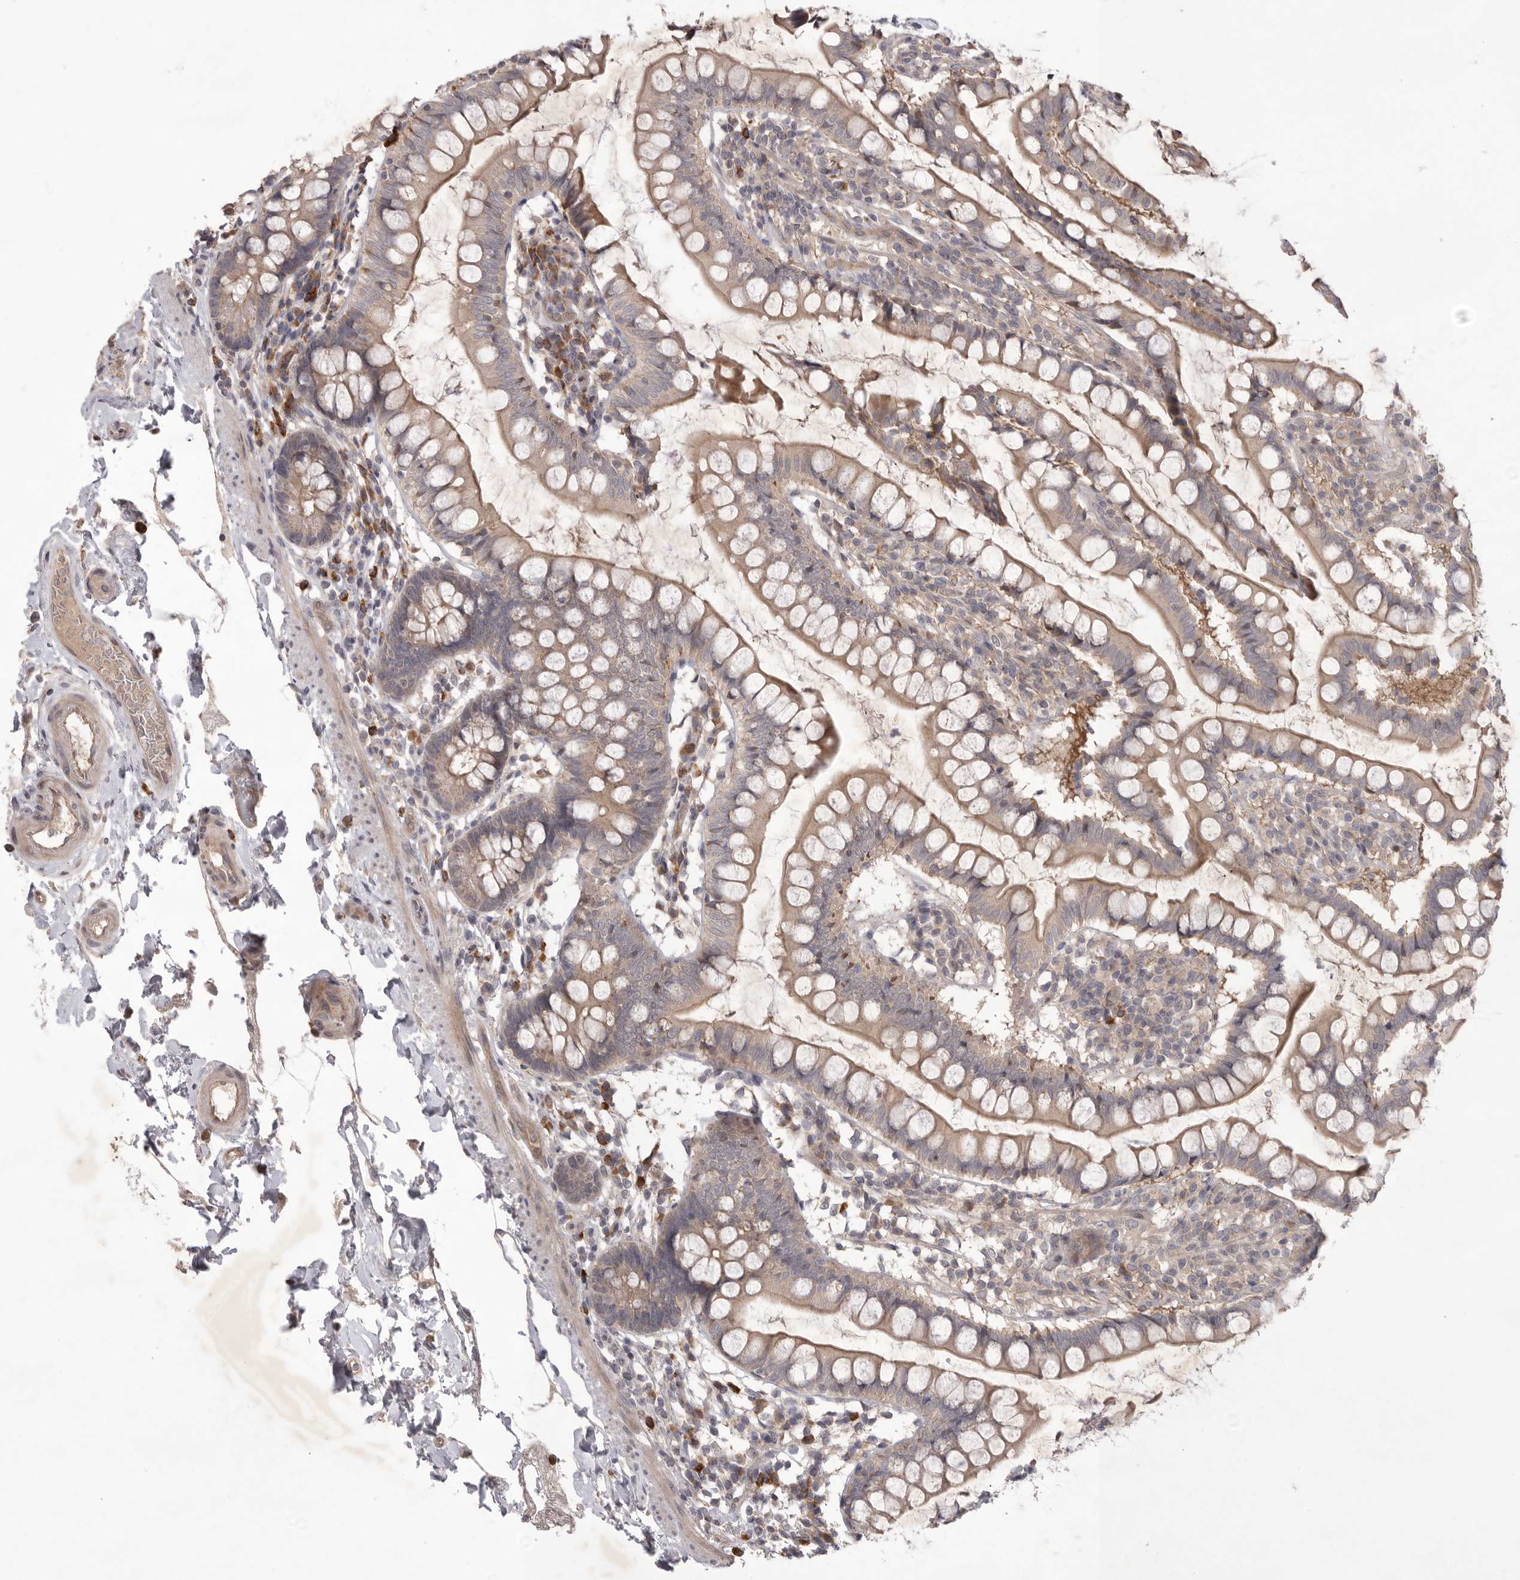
{"staining": {"intensity": "weak", "quantity": "25%-75%", "location": "cytoplasmic/membranous"}, "tissue": "small intestine", "cell_type": "Glandular cells", "image_type": "normal", "snomed": [{"axis": "morphology", "description": "Normal tissue, NOS"}, {"axis": "topography", "description": "Small intestine"}], "caption": "IHC (DAB (3,3'-diaminobenzidine)) staining of benign small intestine reveals weak cytoplasmic/membranous protein positivity in approximately 25%-75% of glandular cells.", "gene": "NRCAM", "patient": {"sex": "female", "age": 84}}